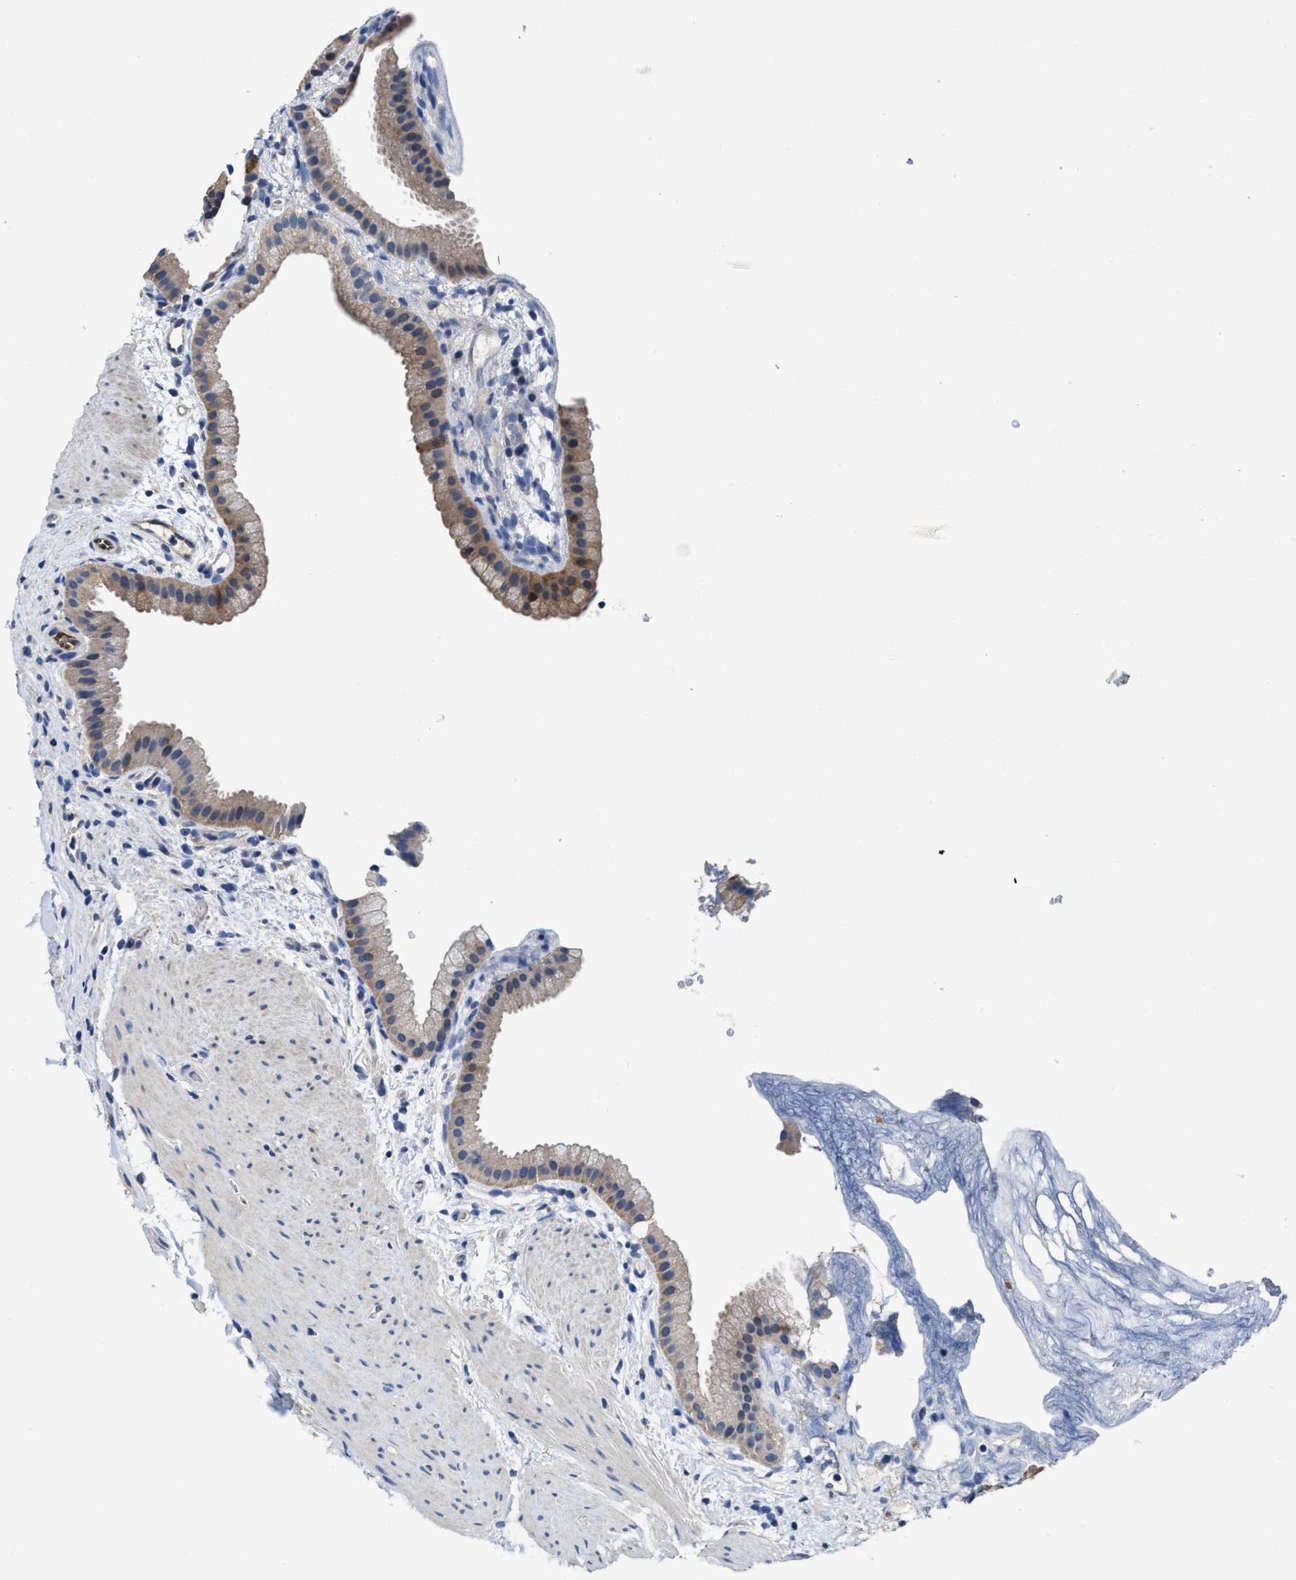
{"staining": {"intensity": "moderate", "quantity": "25%-75%", "location": "cytoplasmic/membranous"}, "tissue": "gallbladder", "cell_type": "Glandular cells", "image_type": "normal", "snomed": [{"axis": "morphology", "description": "Normal tissue, NOS"}, {"axis": "topography", "description": "Gallbladder"}], "caption": "A photomicrograph of human gallbladder stained for a protein displays moderate cytoplasmic/membranous brown staining in glandular cells. The protein is stained brown, and the nuclei are stained in blue (DAB IHC with brightfield microscopy, high magnification).", "gene": "PEG10", "patient": {"sex": "female", "age": 64}}